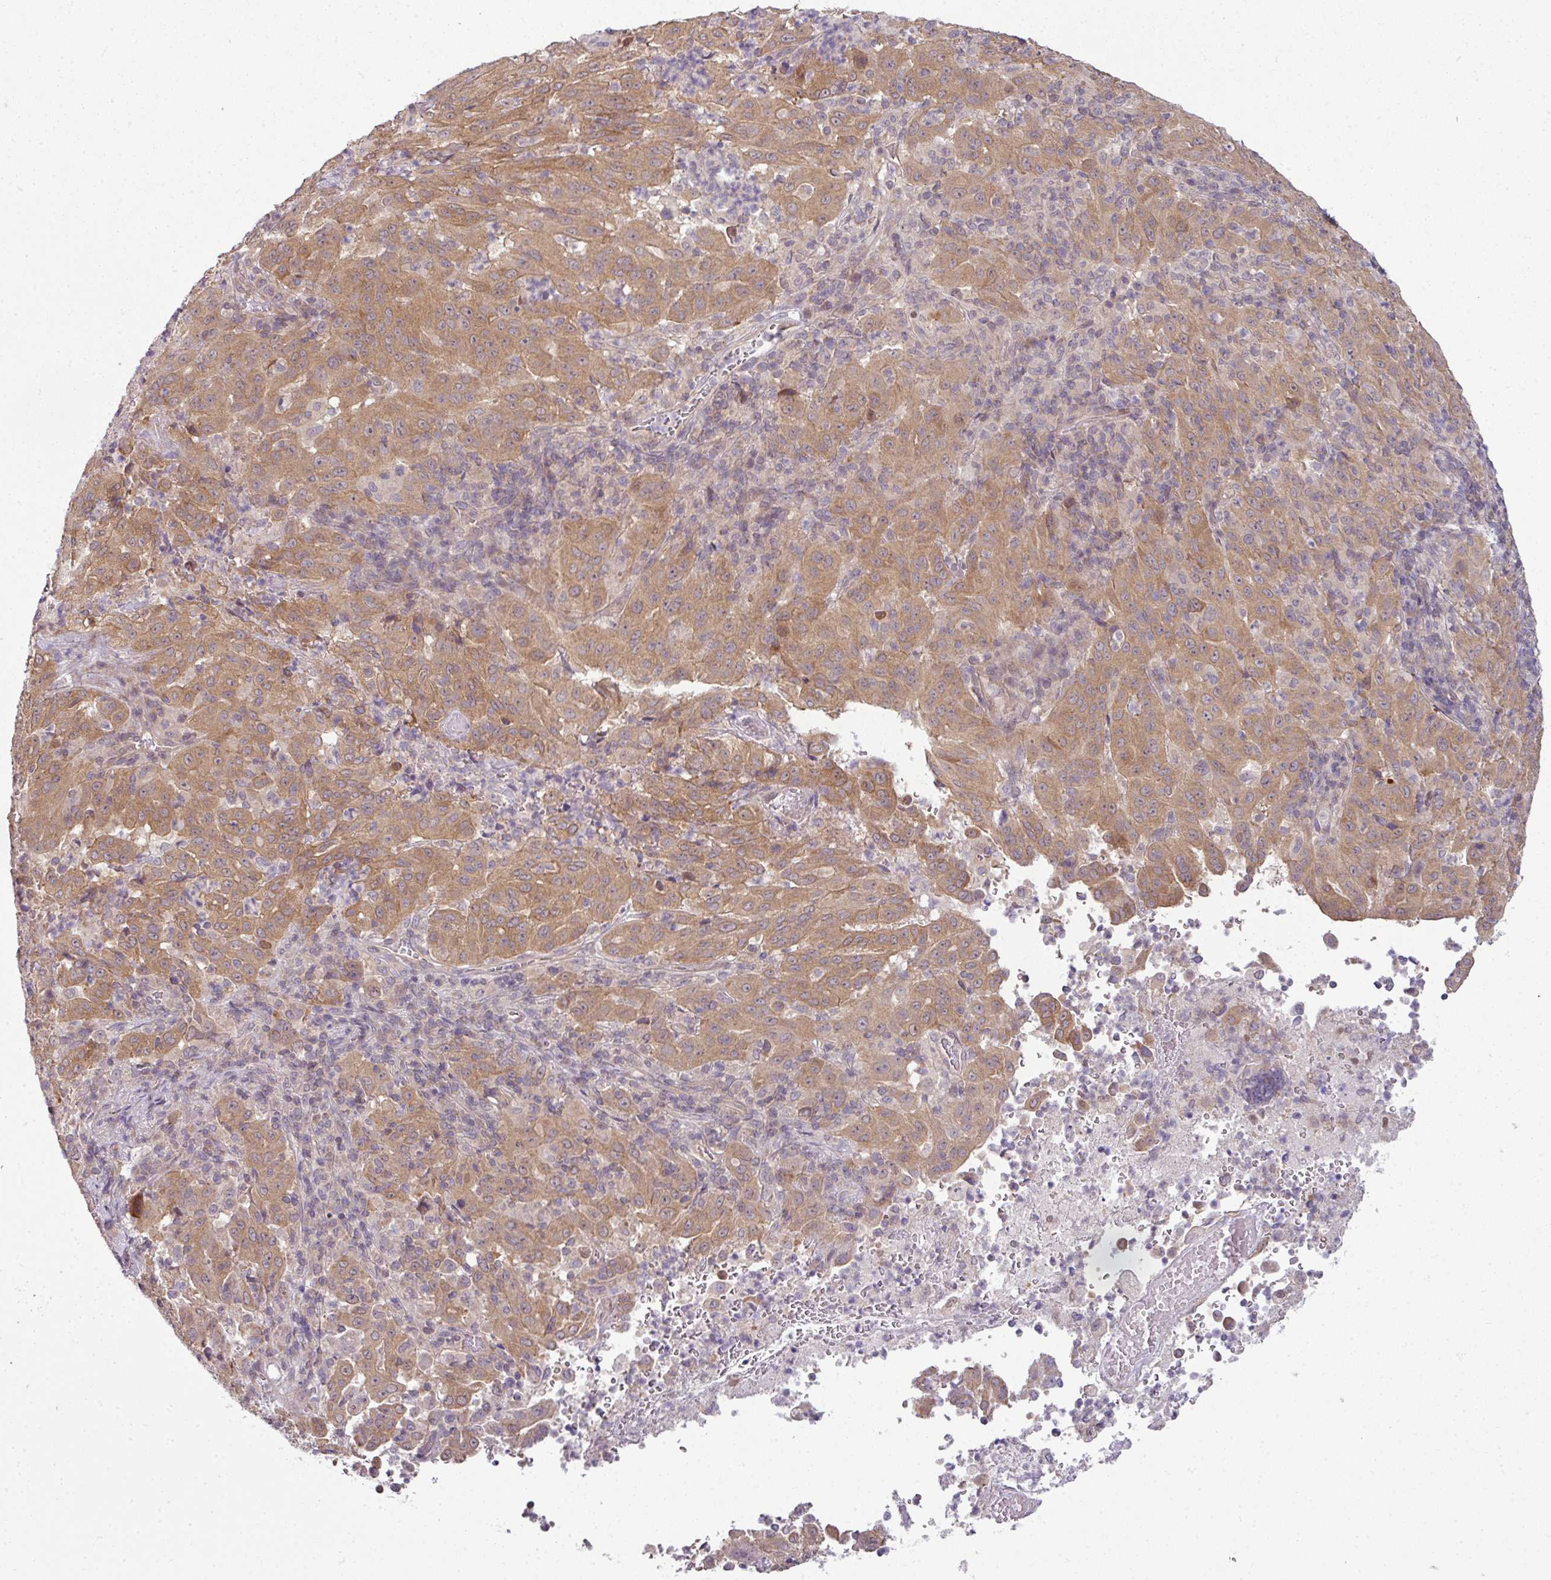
{"staining": {"intensity": "moderate", "quantity": "25%-75%", "location": "cytoplasmic/membranous"}, "tissue": "pancreatic cancer", "cell_type": "Tumor cells", "image_type": "cancer", "snomed": [{"axis": "morphology", "description": "Adenocarcinoma, NOS"}, {"axis": "topography", "description": "Pancreas"}], "caption": "About 25%-75% of tumor cells in pancreatic adenocarcinoma exhibit moderate cytoplasmic/membranous protein staining as visualized by brown immunohistochemical staining.", "gene": "DERPC", "patient": {"sex": "male", "age": 63}}